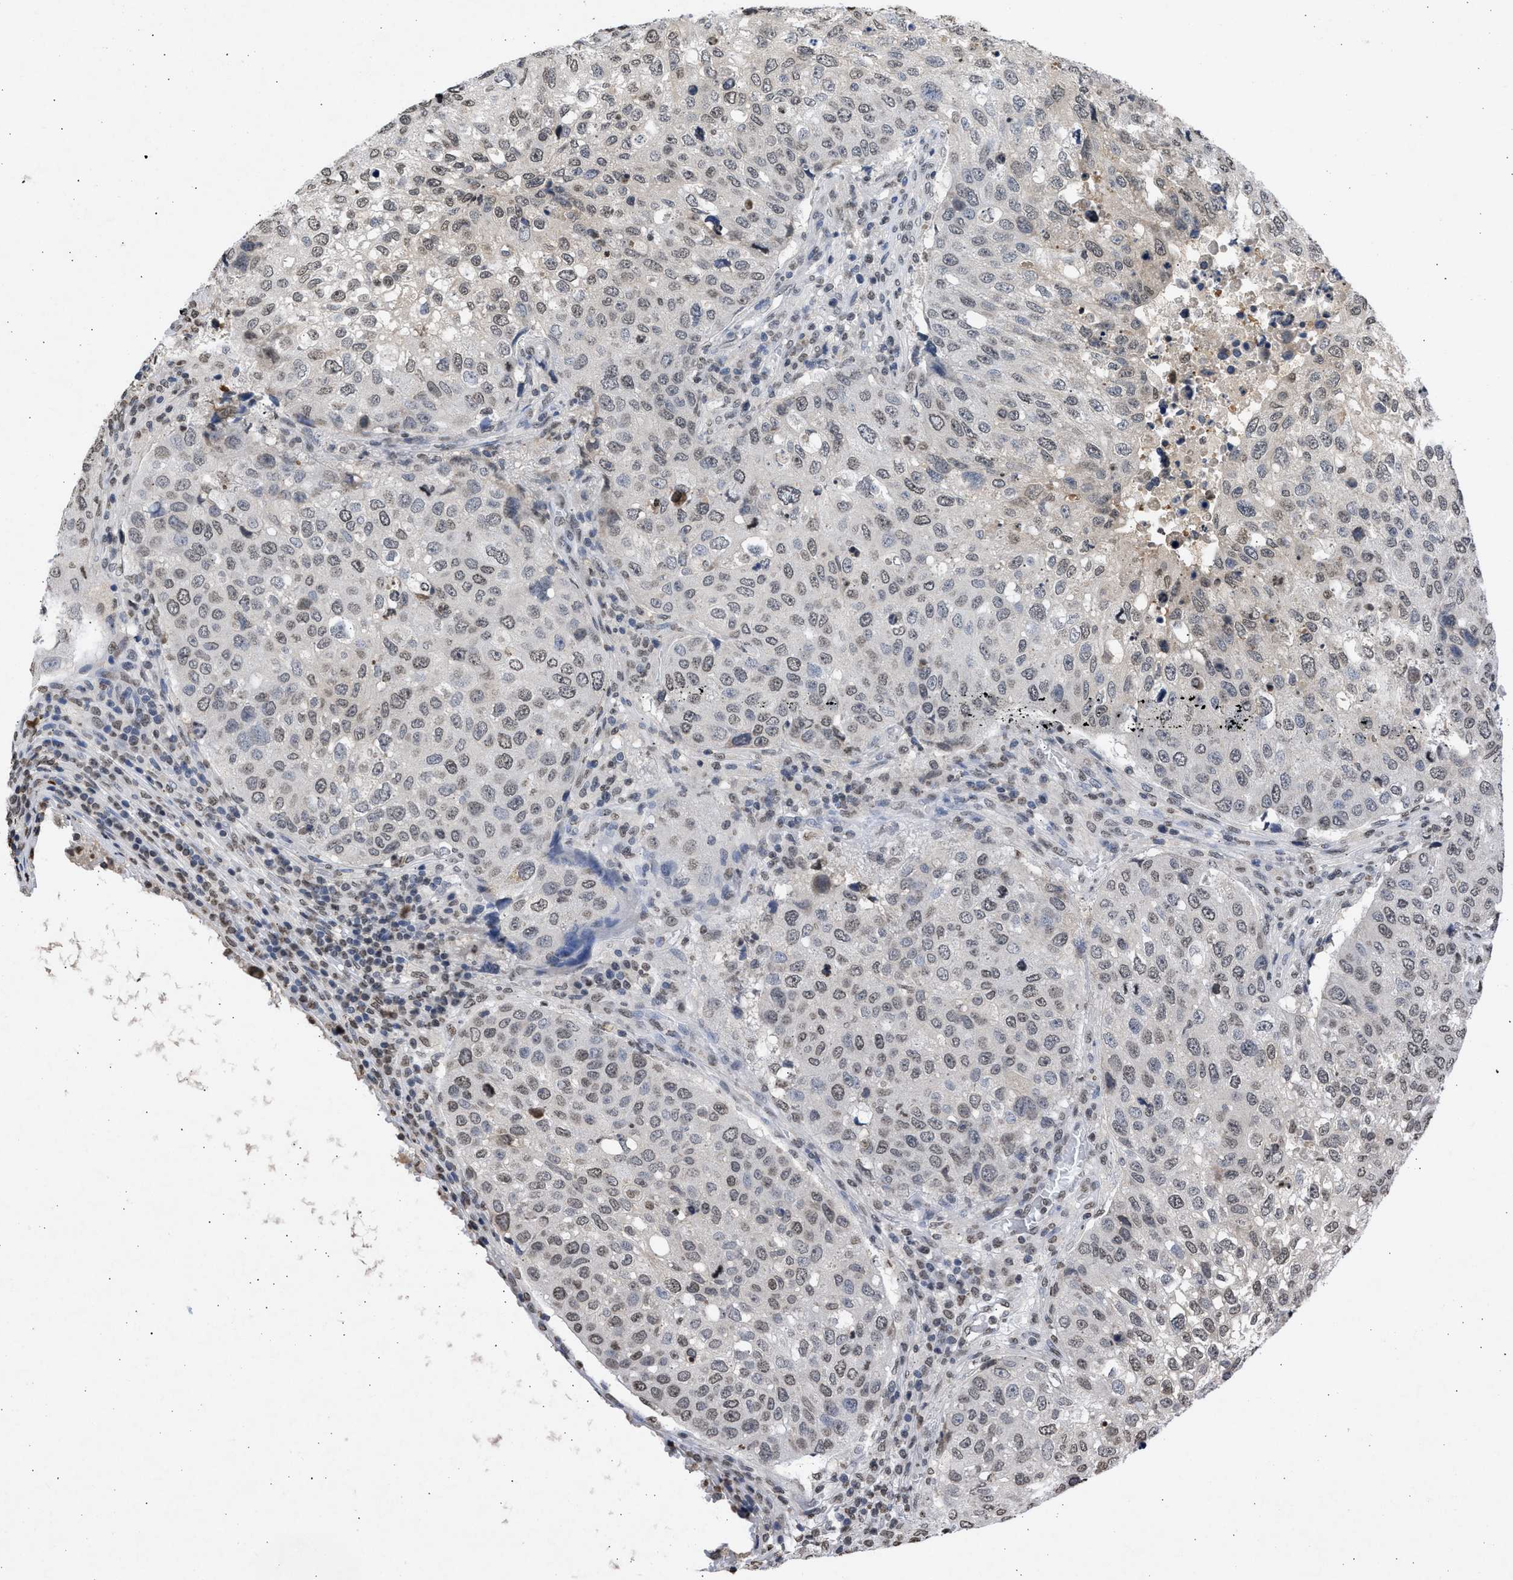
{"staining": {"intensity": "weak", "quantity": "25%-75%", "location": "nuclear"}, "tissue": "urothelial cancer", "cell_type": "Tumor cells", "image_type": "cancer", "snomed": [{"axis": "morphology", "description": "Urothelial carcinoma, High grade"}, {"axis": "topography", "description": "Lymph node"}, {"axis": "topography", "description": "Urinary bladder"}], "caption": "This photomicrograph displays urothelial cancer stained with IHC to label a protein in brown. The nuclear of tumor cells show weak positivity for the protein. Nuclei are counter-stained blue.", "gene": "NUP35", "patient": {"sex": "male", "age": 51}}